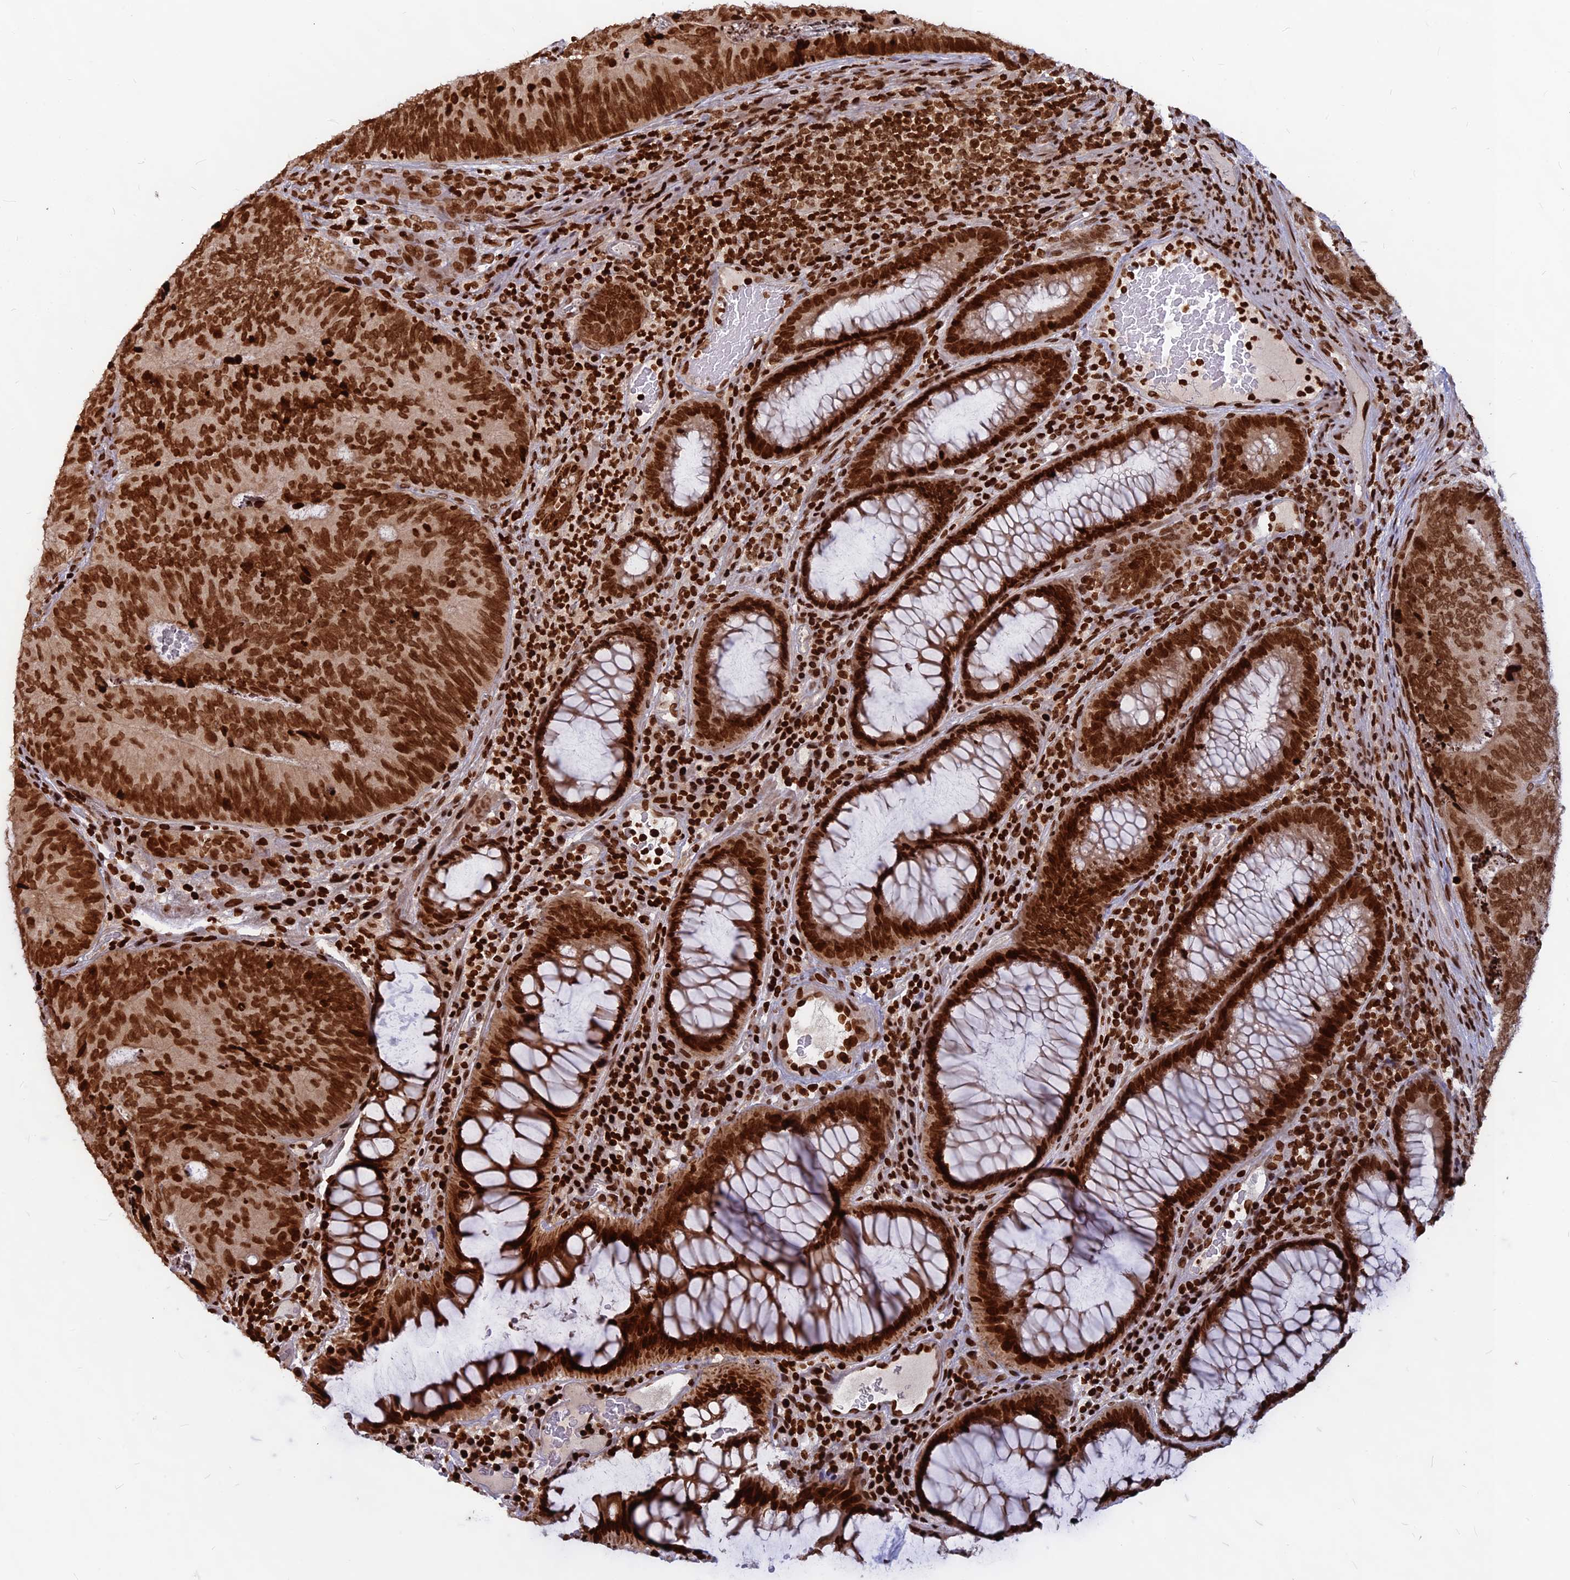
{"staining": {"intensity": "strong", "quantity": ">75%", "location": "nuclear"}, "tissue": "colorectal cancer", "cell_type": "Tumor cells", "image_type": "cancer", "snomed": [{"axis": "morphology", "description": "Adenocarcinoma, NOS"}, {"axis": "topography", "description": "Colon"}], "caption": "Immunohistochemical staining of colorectal adenocarcinoma exhibits high levels of strong nuclear staining in approximately >75% of tumor cells.", "gene": "TET2", "patient": {"sex": "female", "age": 67}}